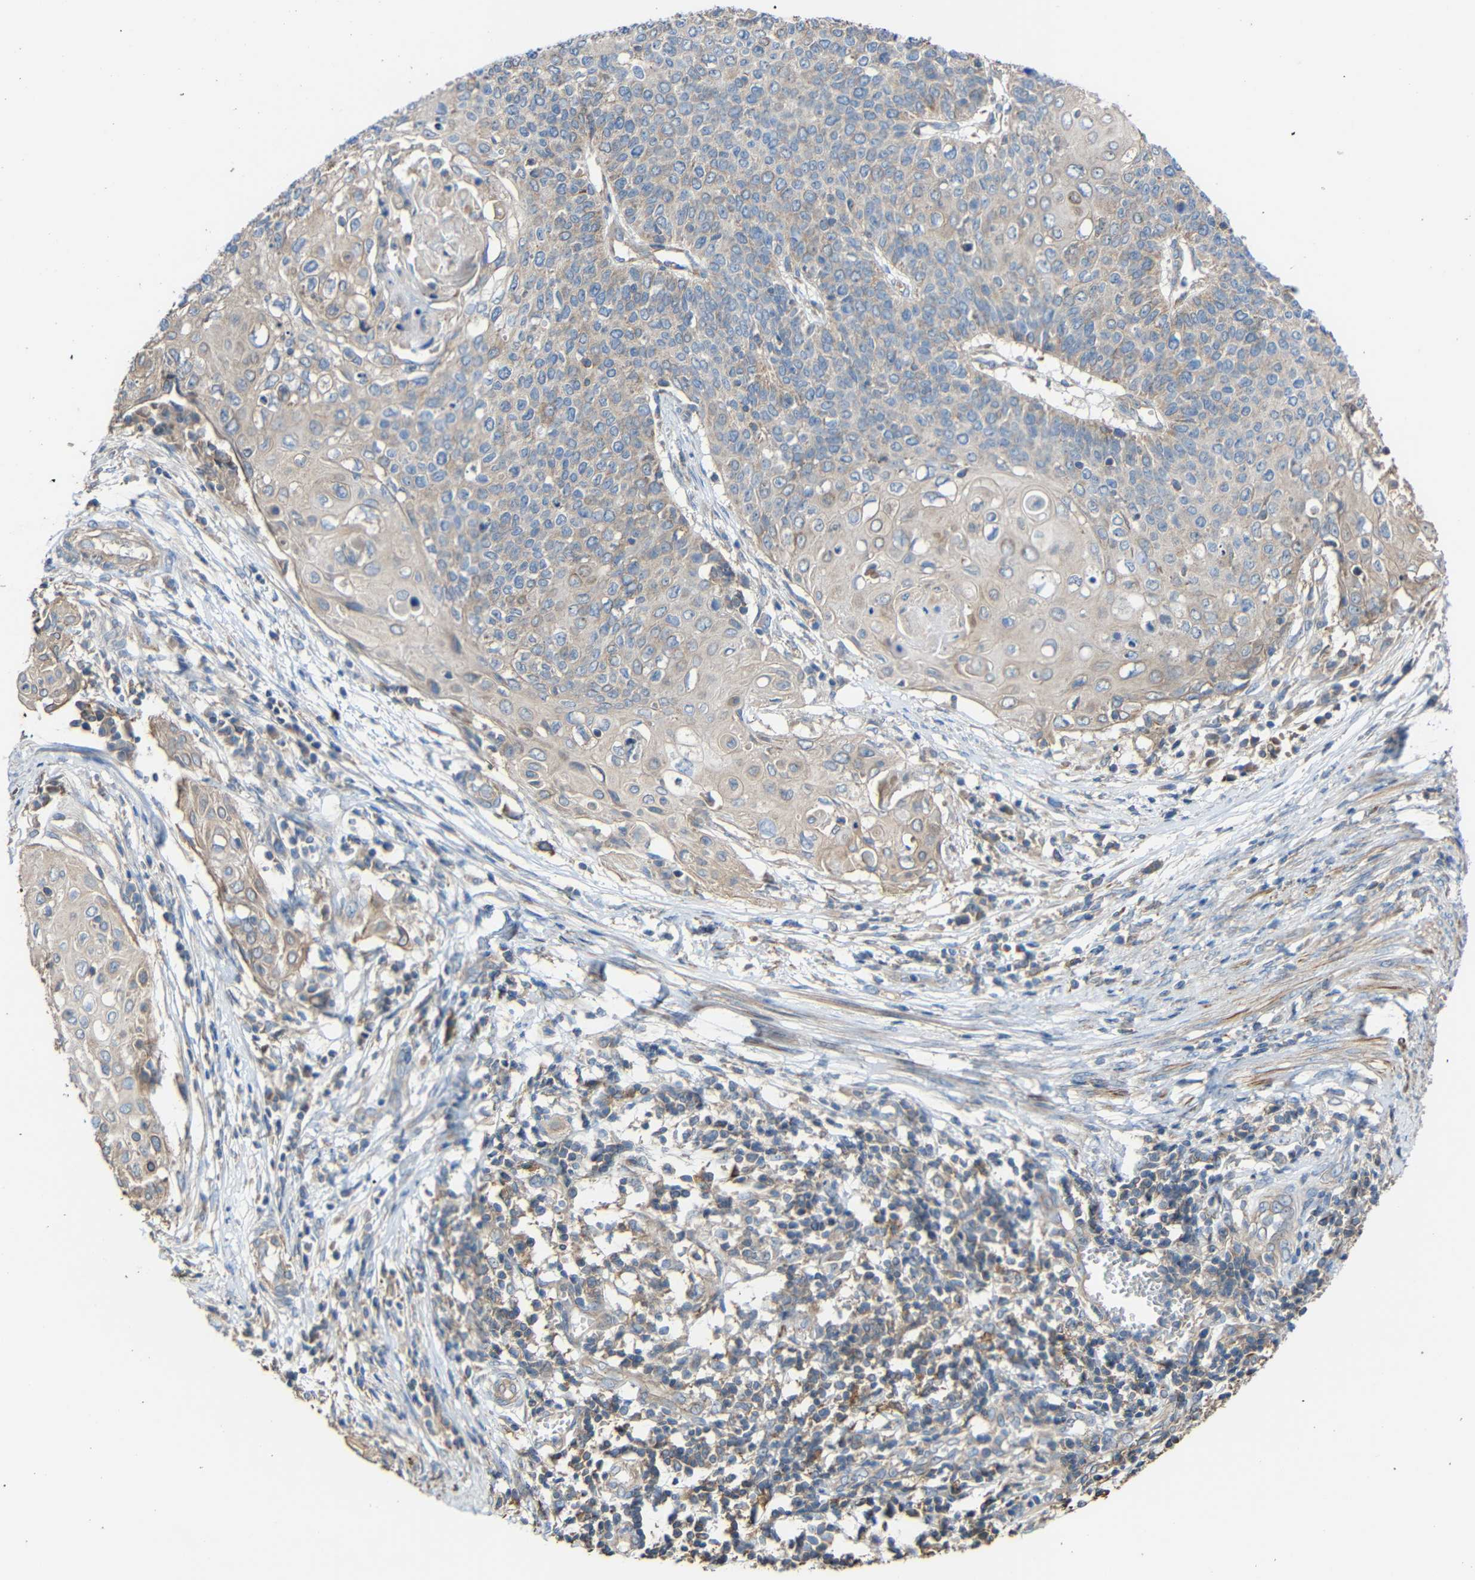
{"staining": {"intensity": "weak", "quantity": "<25%", "location": "cytoplasmic/membranous"}, "tissue": "cervical cancer", "cell_type": "Tumor cells", "image_type": "cancer", "snomed": [{"axis": "morphology", "description": "Squamous cell carcinoma, NOS"}, {"axis": "topography", "description": "Cervix"}], "caption": "The image displays no staining of tumor cells in squamous cell carcinoma (cervical).", "gene": "RHOT2", "patient": {"sex": "female", "age": 39}}